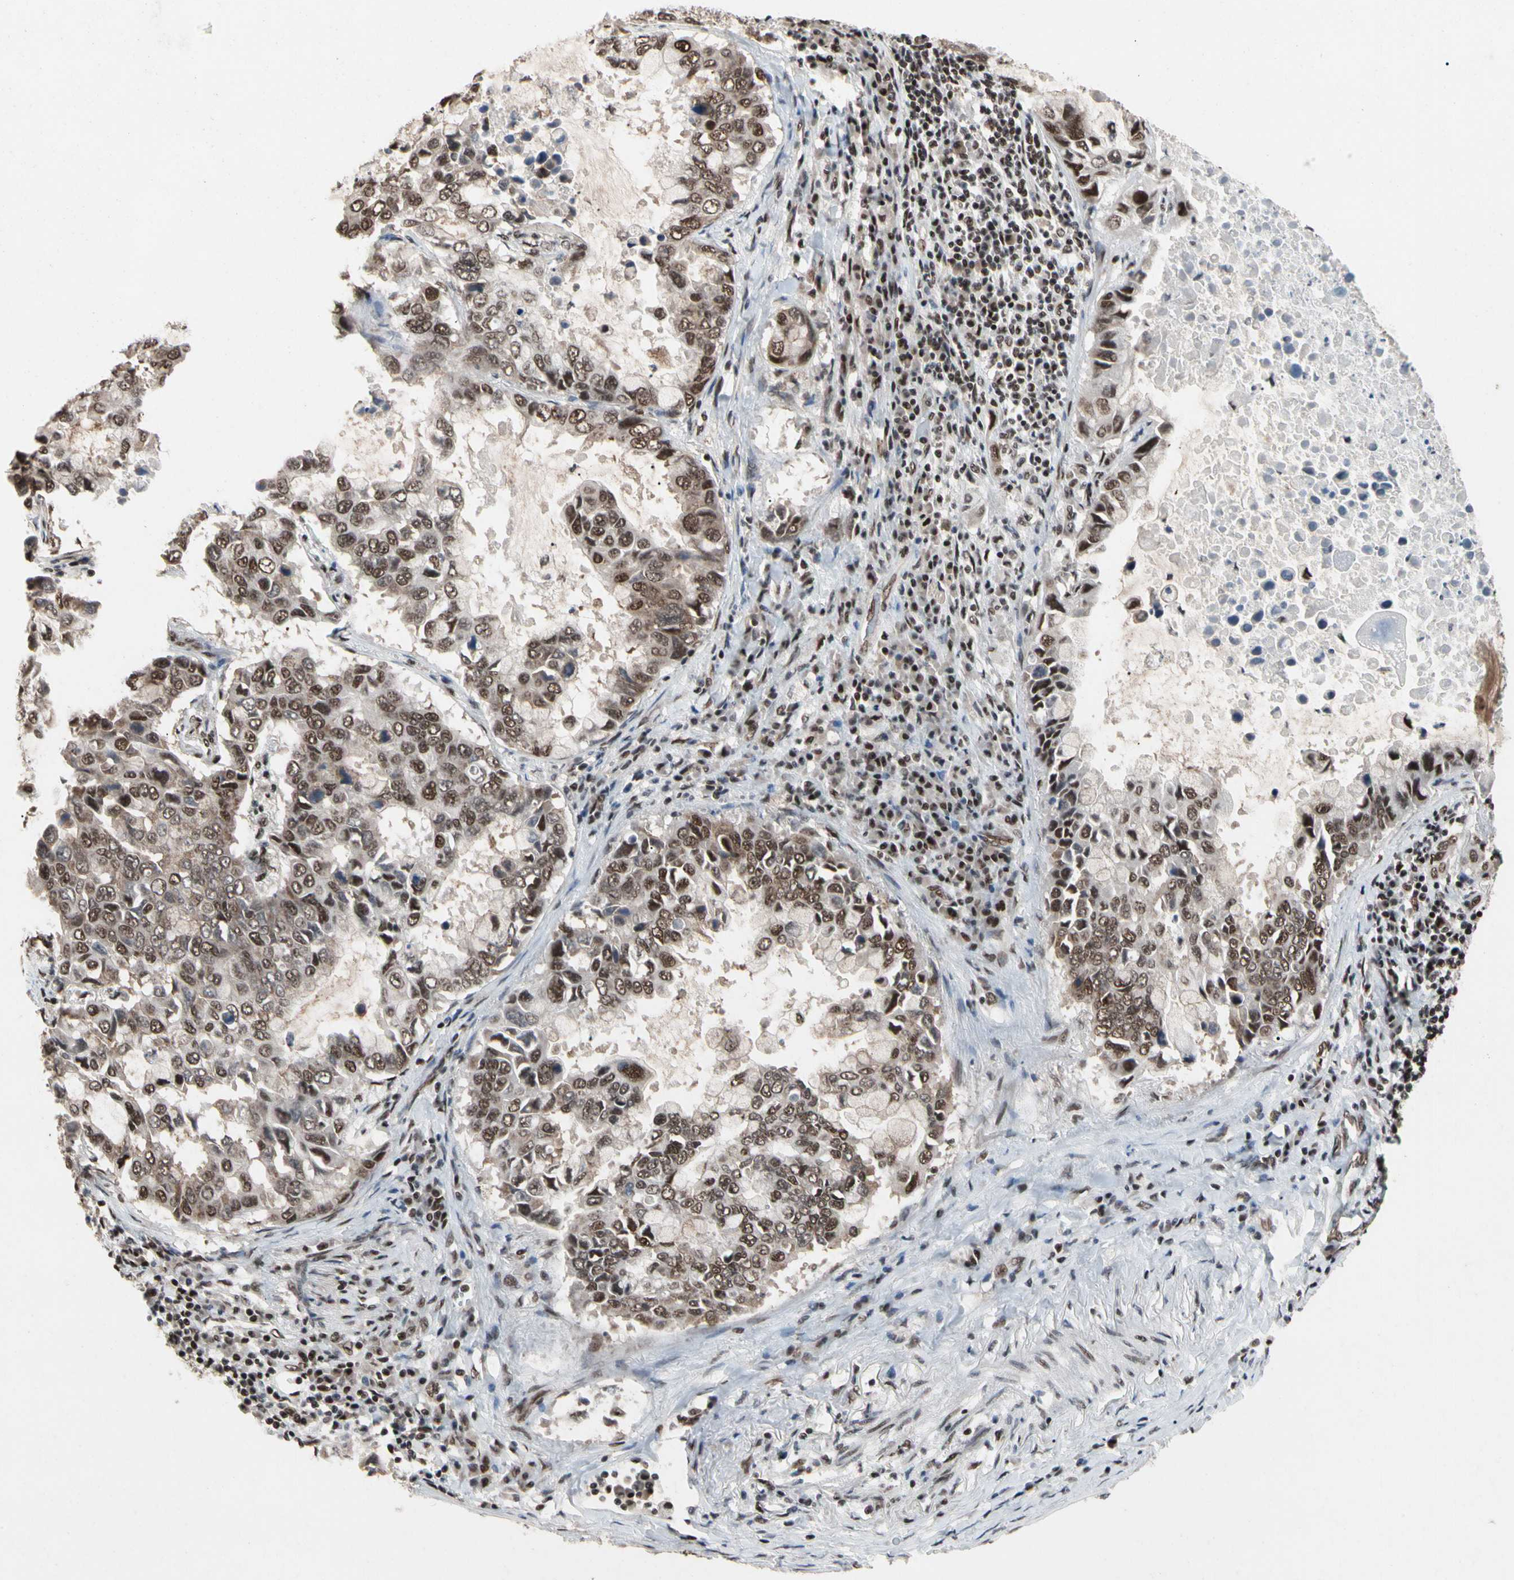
{"staining": {"intensity": "moderate", "quantity": ">75%", "location": "cytoplasmic/membranous,nuclear"}, "tissue": "lung cancer", "cell_type": "Tumor cells", "image_type": "cancer", "snomed": [{"axis": "morphology", "description": "Adenocarcinoma, NOS"}, {"axis": "topography", "description": "Lung"}], "caption": "Immunohistochemistry image of neoplastic tissue: human lung cancer (adenocarcinoma) stained using immunohistochemistry (IHC) shows medium levels of moderate protein expression localized specifically in the cytoplasmic/membranous and nuclear of tumor cells, appearing as a cytoplasmic/membranous and nuclear brown color.", "gene": "FAM98B", "patient": {"sex": "male", "age": 64}}